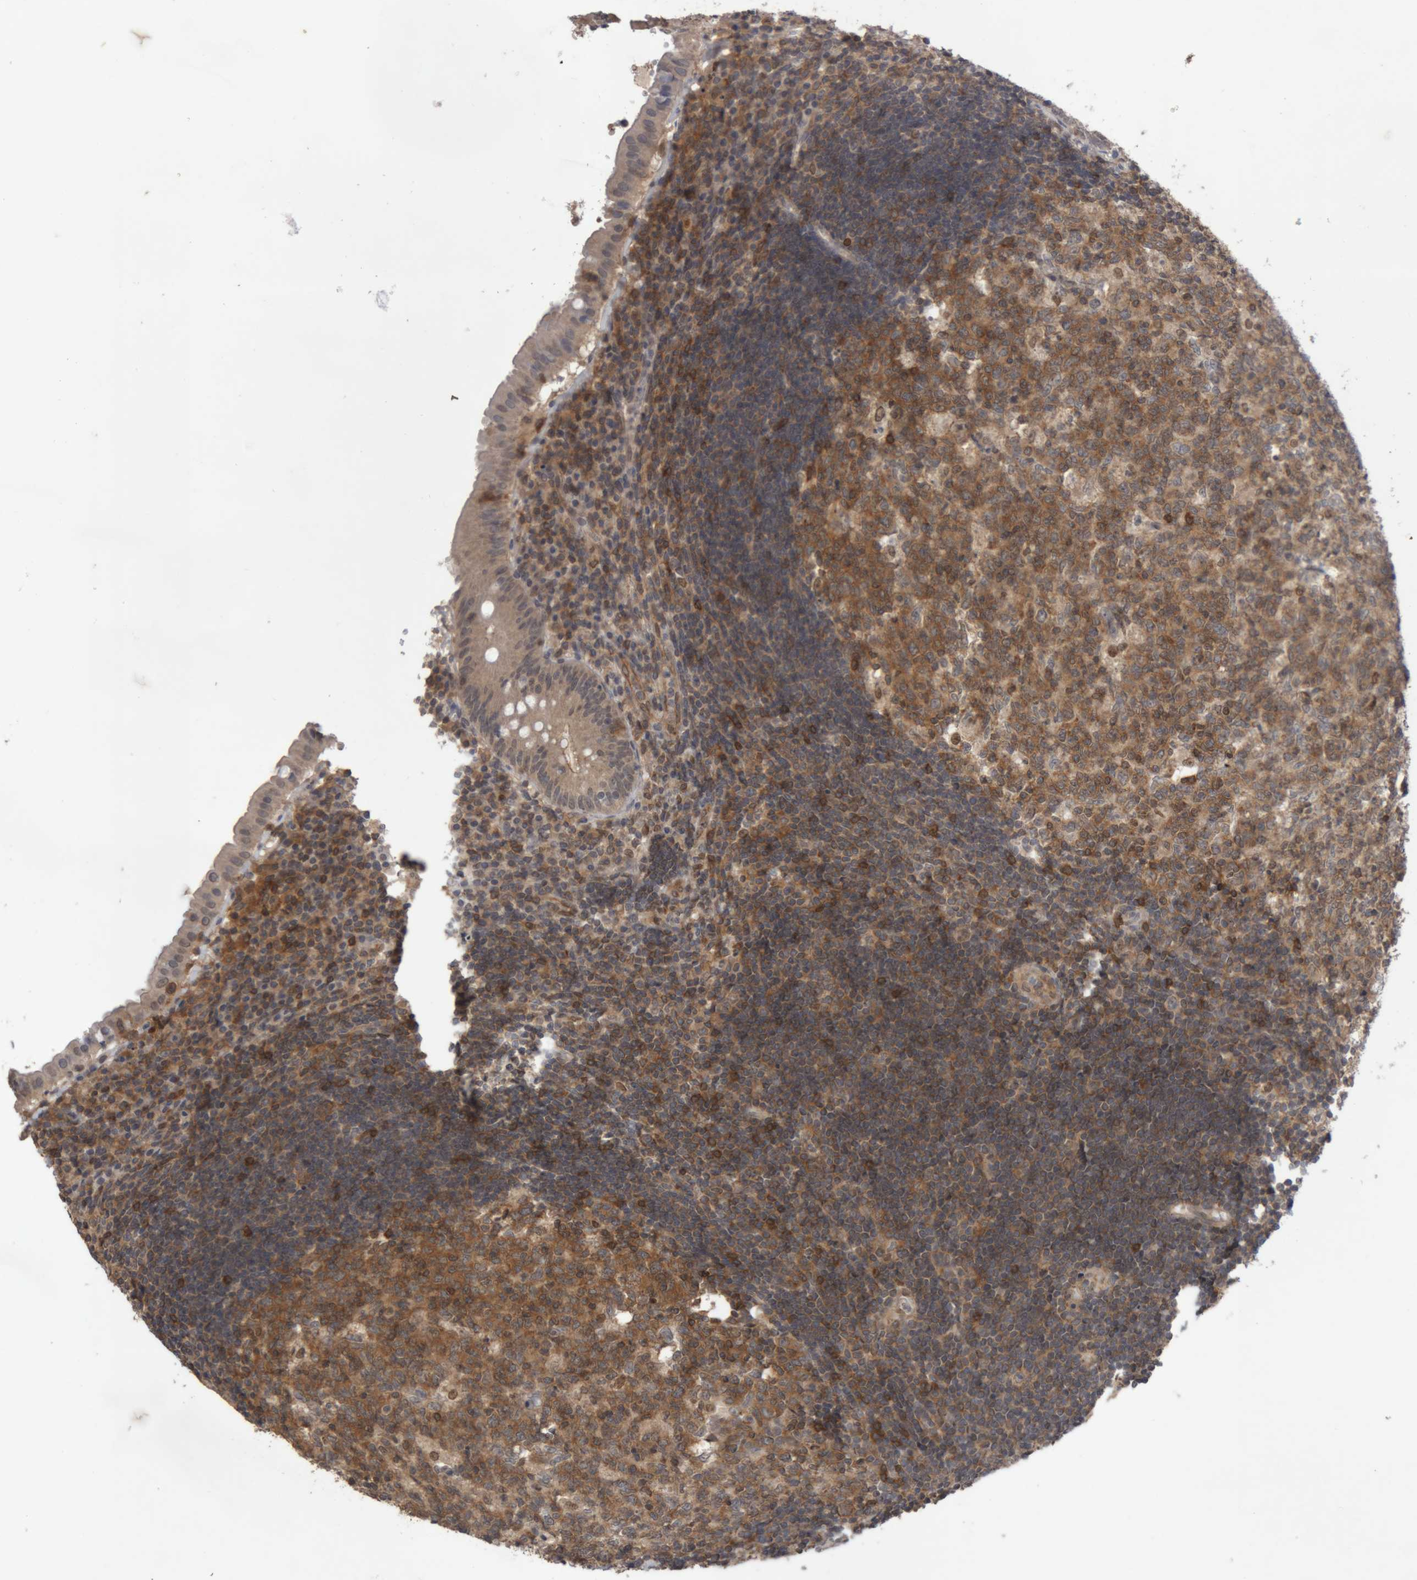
{"staining": {"intensity": "weak", "quantity": "<25%", "location": "cytoplasmic/membranous"}, "tissue": "appendix", "cell_type": "Glandular cells", "image_type": "normal", "snomed": [{"axis": "morphology", "description": "Normal tissue, NOS"}, {"axis": "topography", "description": "Appendix"}], "caption": "Benign appendix was stained to show a protein in brown. There is no significant staining in glandular cells. (Immunohistochemistry, brightfield microscopy, high magnification).", "gene": "NFATC2", "patient": {"sex": "female", "age": 54}}